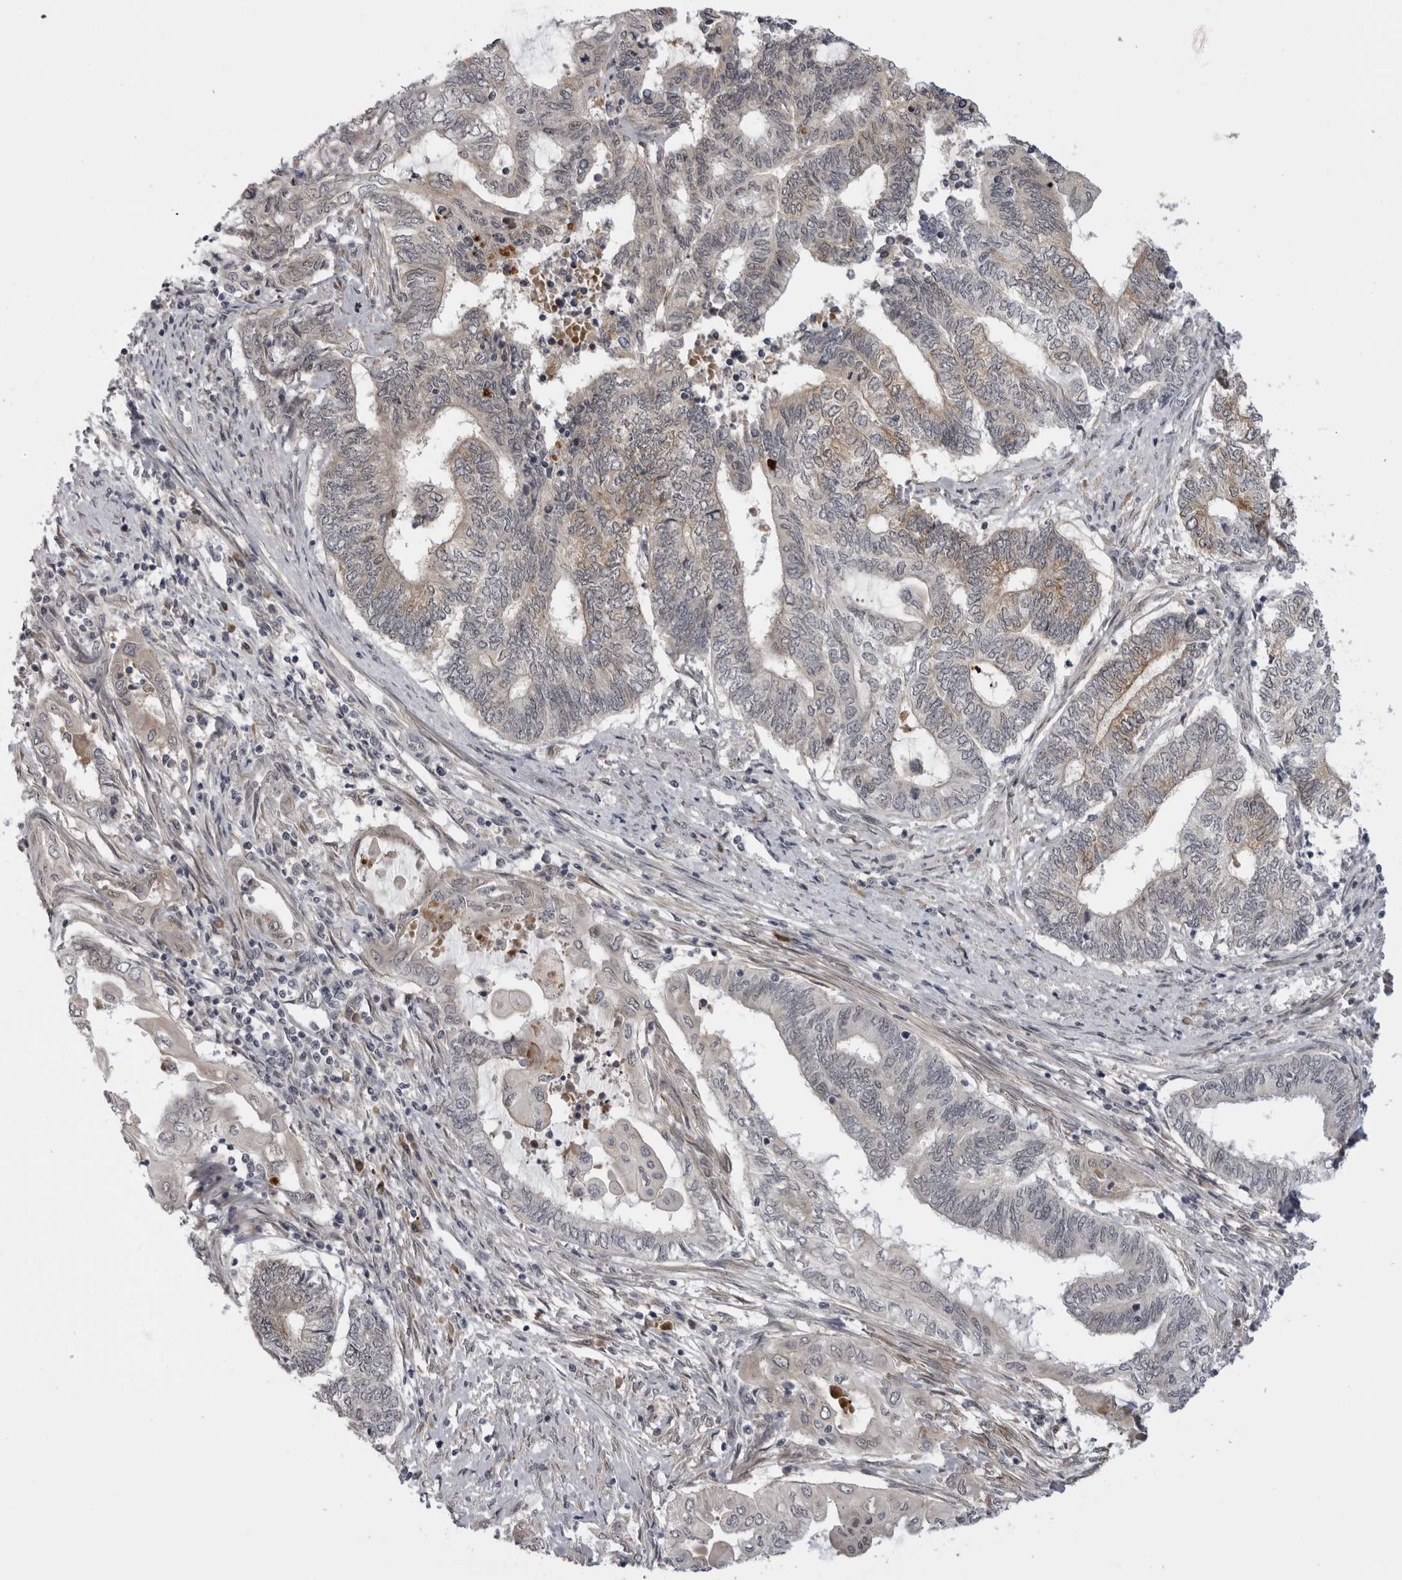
{"staining": {"intensity": "weak", "quantity": "25%-75%", "location": "cytoplasmic/membranous,nuclear"}, "tissue": "endometrial cancer", "cell_type": "Tumor cells", "image_type": "cancer", "snomed": [{"axis": "morphology", "description": "Adenocarcinoma, NOS"}, {"axis": "topography", "description": "Uterus"}, {"axis": "topography", "description": "Endometrium"}], "caption": "High-magnification brightfield microscopy of endometrial cancer stained with DAB (brown) and counterstained with hematoxylin (blue). tumor cells exhibit weak cytoplasmic/membranous and nuclear positivity is identified in about25%-75% of cells. (DAB IHC, brown staining for protein, blue staining for nuclei).", "gene": "ALPK2", "patient": {"sex": "female", "age": 70}}